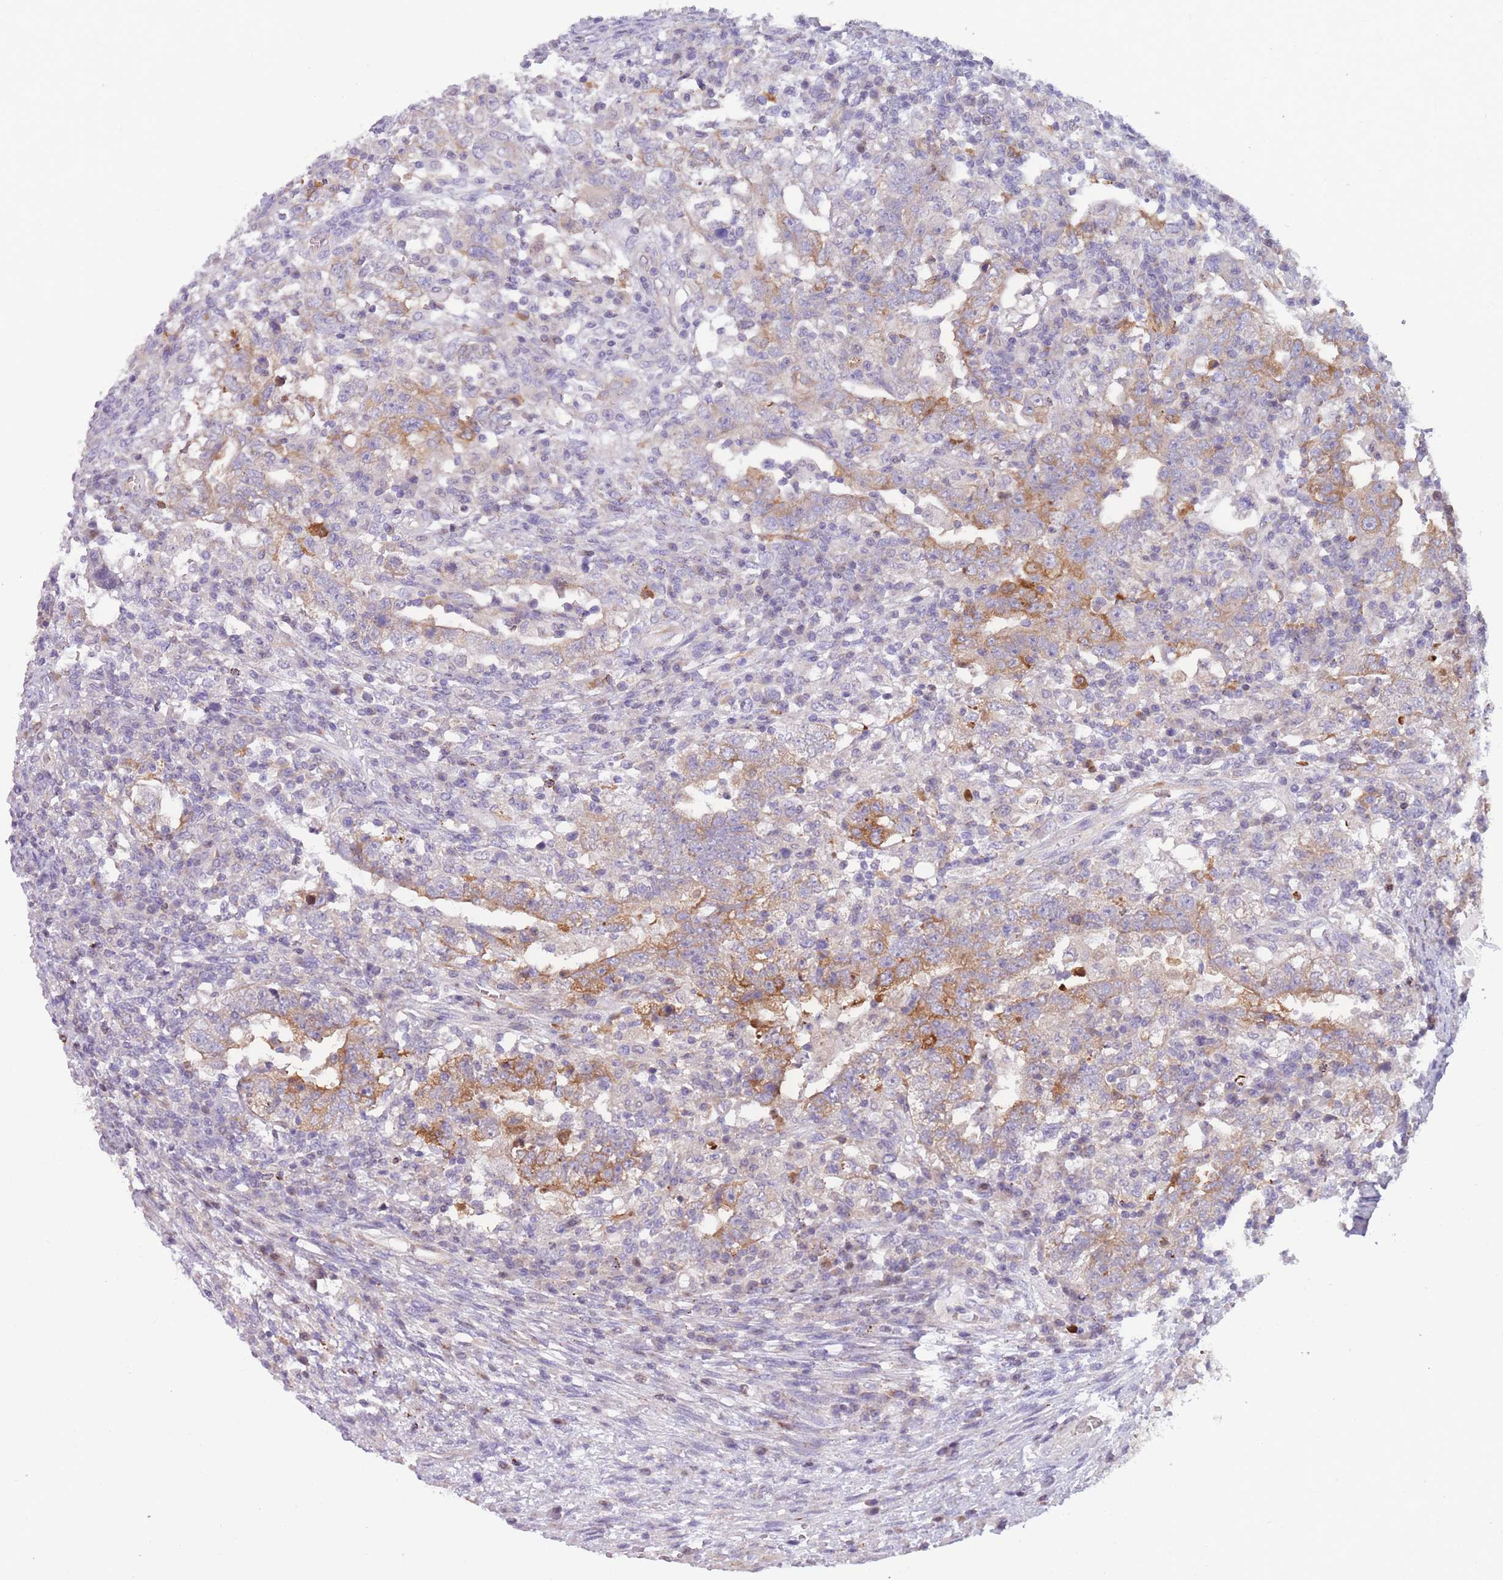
{"staining": {"intensity": "moderate", "quantity": "<25%", "location": "cytoplasmic/membranous"}, "tissue": "testis cancer", "cell_type": "Tumor cells", "image_type": "cancer", "snomed": [{"axis": "morphology", "description": "Carcinoma, Embryonal, NOS"}, {"axis": "topography", "description": "Testis"}], "caption": "A high-resolution histopathology image shows IHC staining of testis cancer (embryonal carcinoma), which exhibits moderate cytoplasmic/membranous positivity in approximately <25% of tumor cells.", "gene": "PDE4A", "patient": {"sex": "male", "age": 26}}